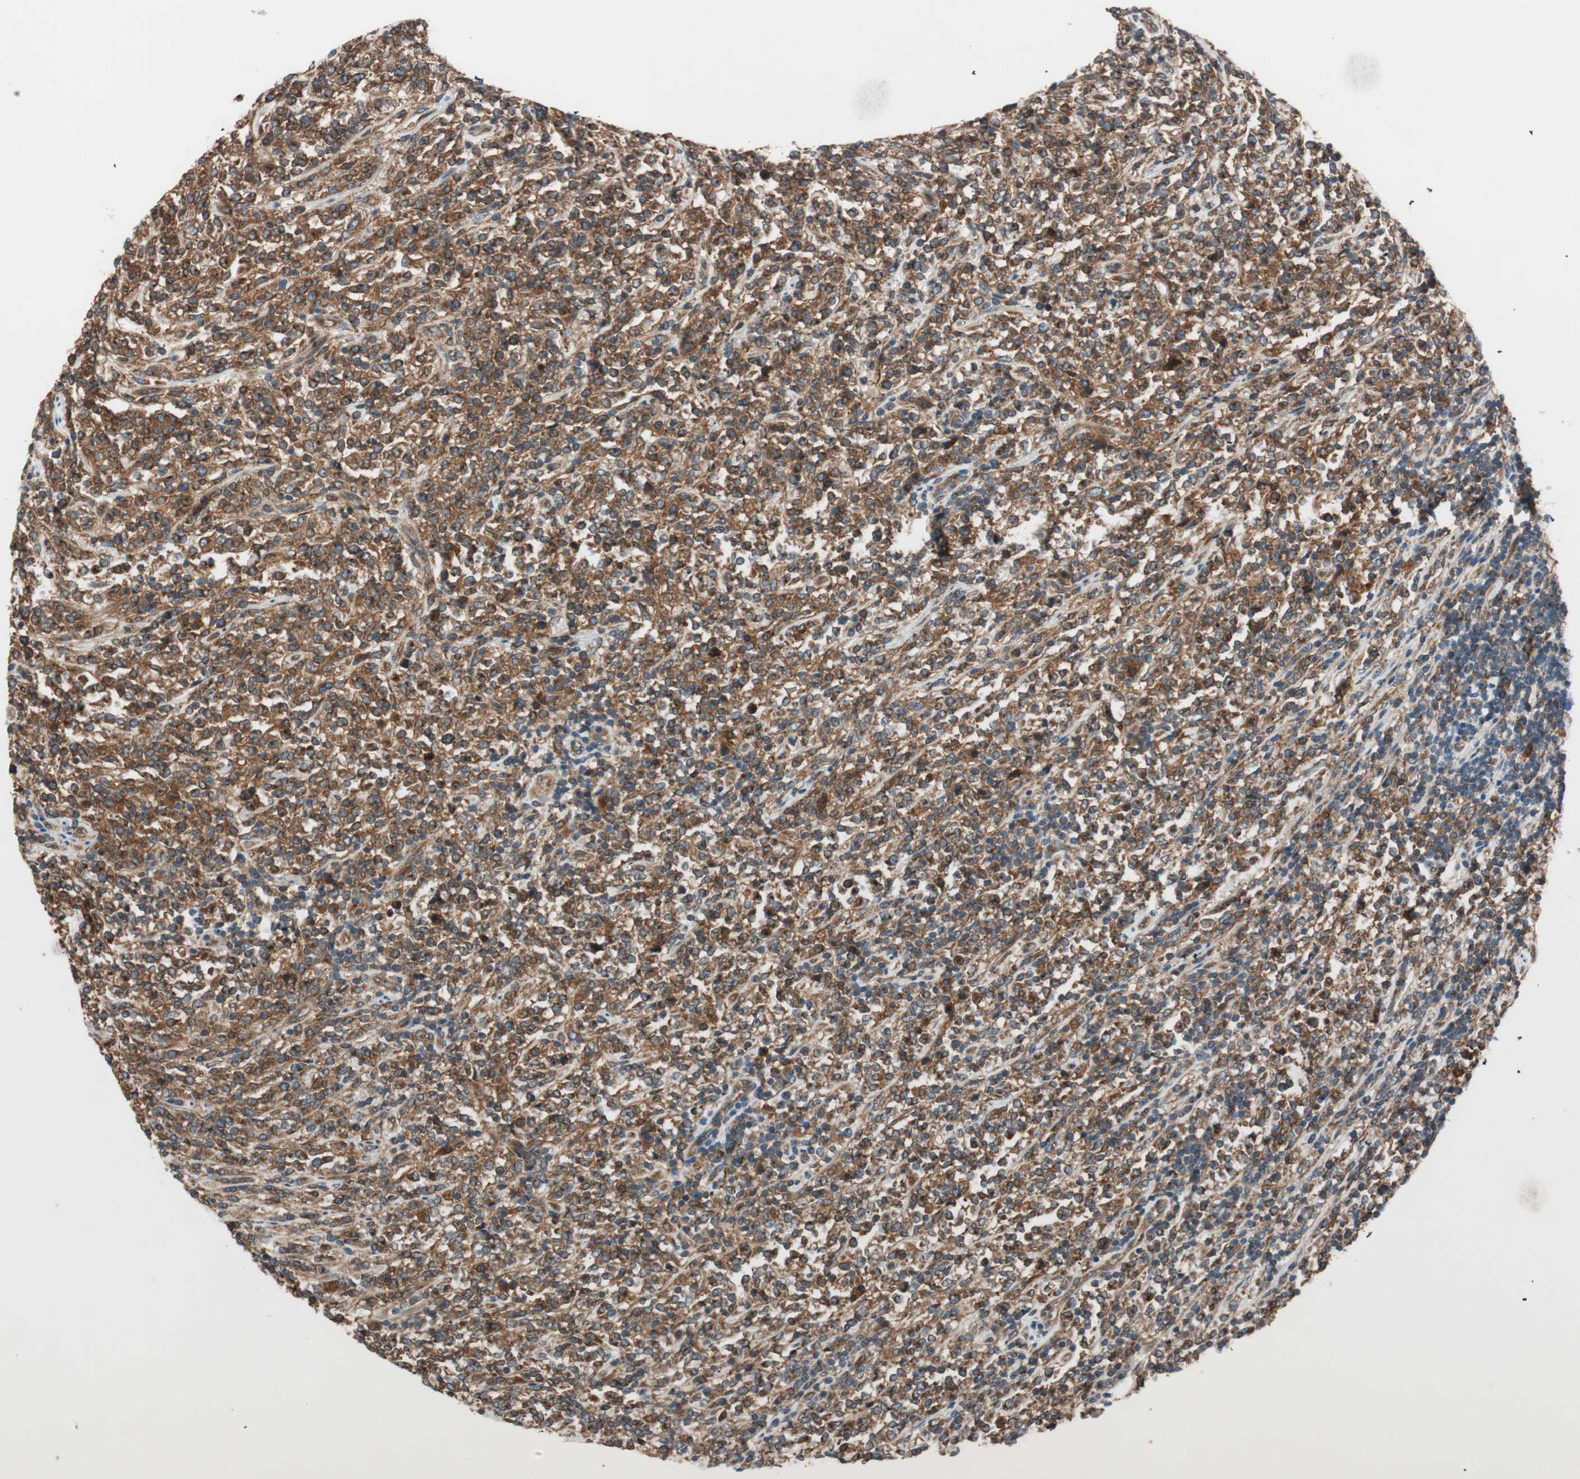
{"staining": {"intensity": "strong", "quantity": ">75%", "location": "cytoplasmic/membranous"}, "tissue": "lymphoma", "cell_type": "Tumor cells", "image_type": "cancer", "snomed": [{"axis": "morphology", "description": "Malignant lymphoma, non-Hodgkin's type, High grade"}, {"axis": "topography", "description": "Soft tissue"}], "caption": "IHC photomicrograph of lymphoma stained for a protein (brown), which exhibits high levels of strong cytoplasmic/membranous staining in approximately >75% of tumor cells.", "gene": "RAB5A", "patient": {"sex": "male", "age": 18}}